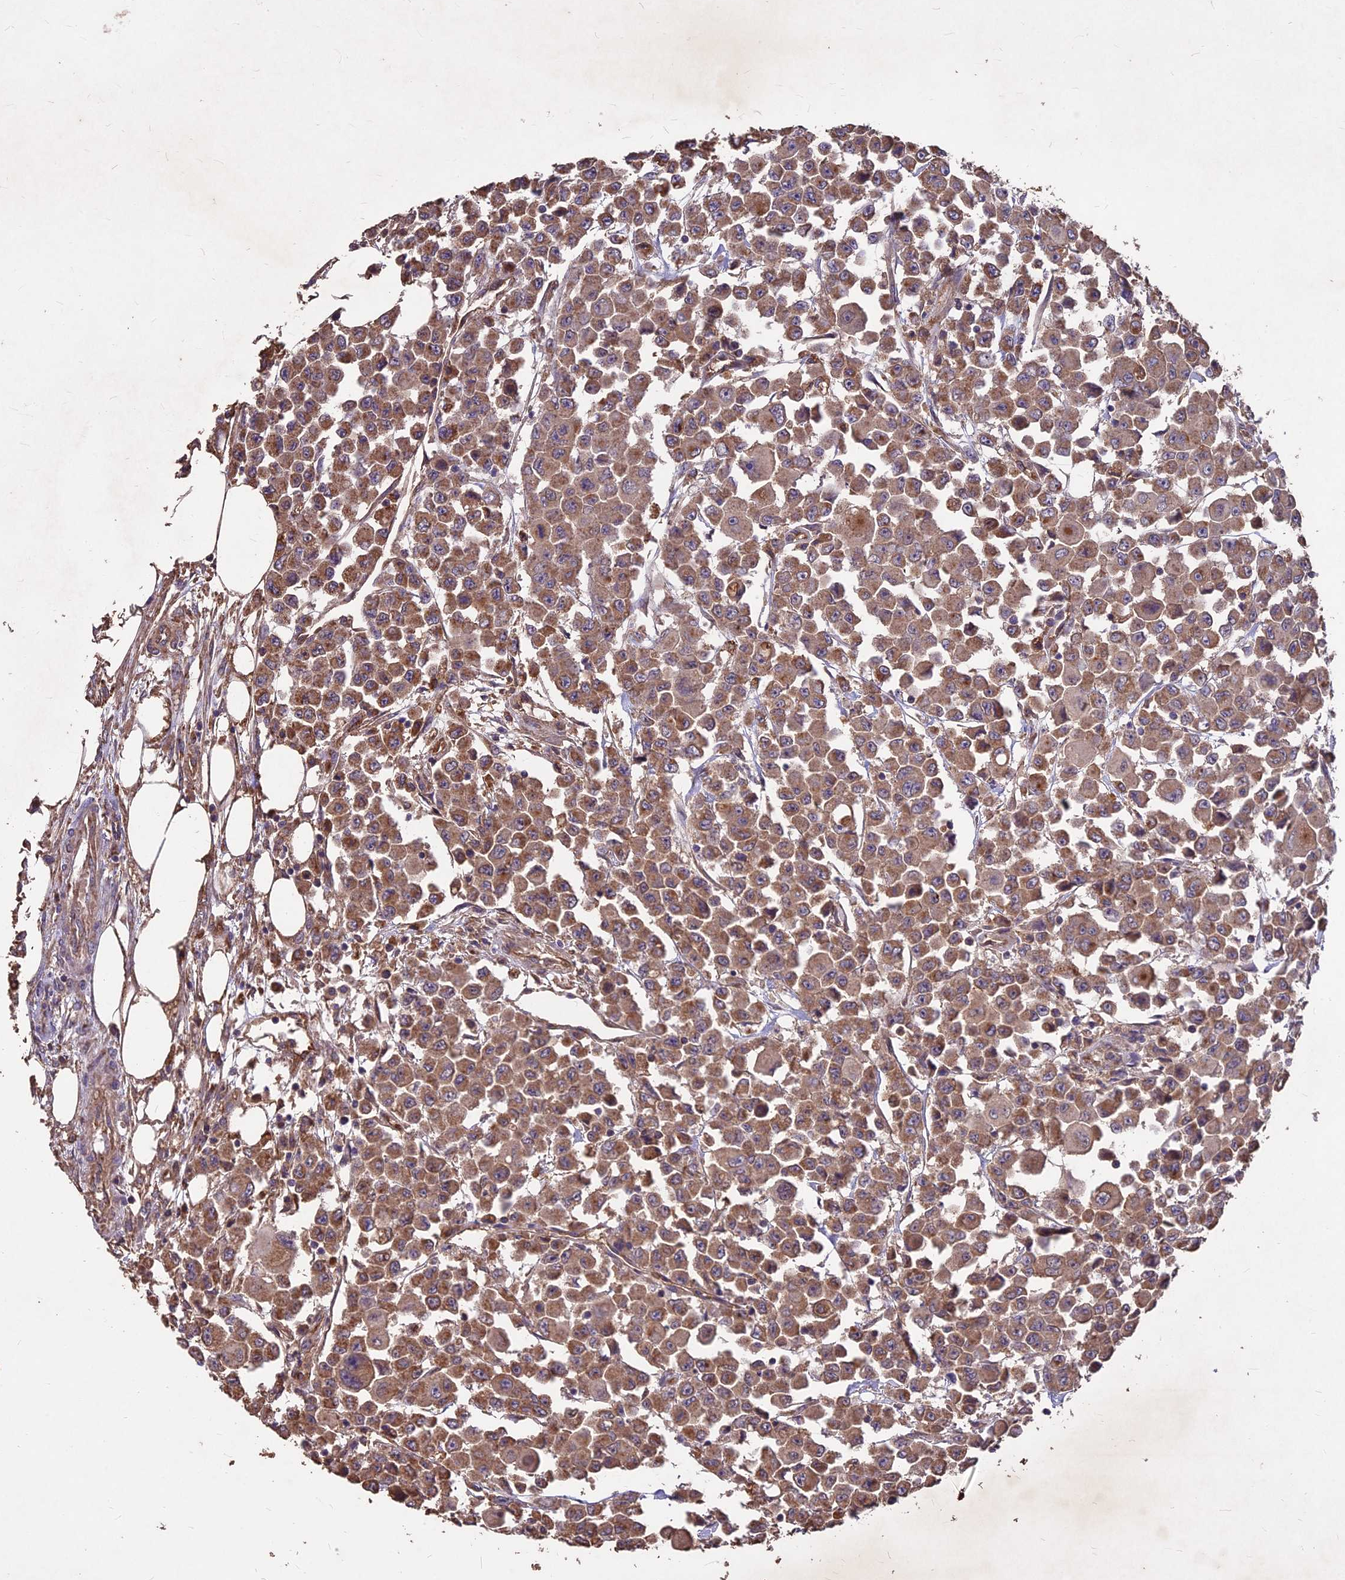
{"staining": {"intensity": "moderate", "quantity": ">75%", "location": "cytoplasmic/membranous"}, "tissue": "colorectal cancer", "cell_type": "Tumor cells", "image_type": "cancer", "snomed": [{"axis": "morphology", "description": "Adenocarcinoma, NOS"}, {"axis": "topography", "description": "Colon"}], "caption": "Colorectal cancer stained for a protein (brown) exhibits moderate cytoplasmic/membranous positive positivity in about >75% of tumor cells.", "gene": "CEMIP2", "patient": {"sex": "male", "age": 51}}